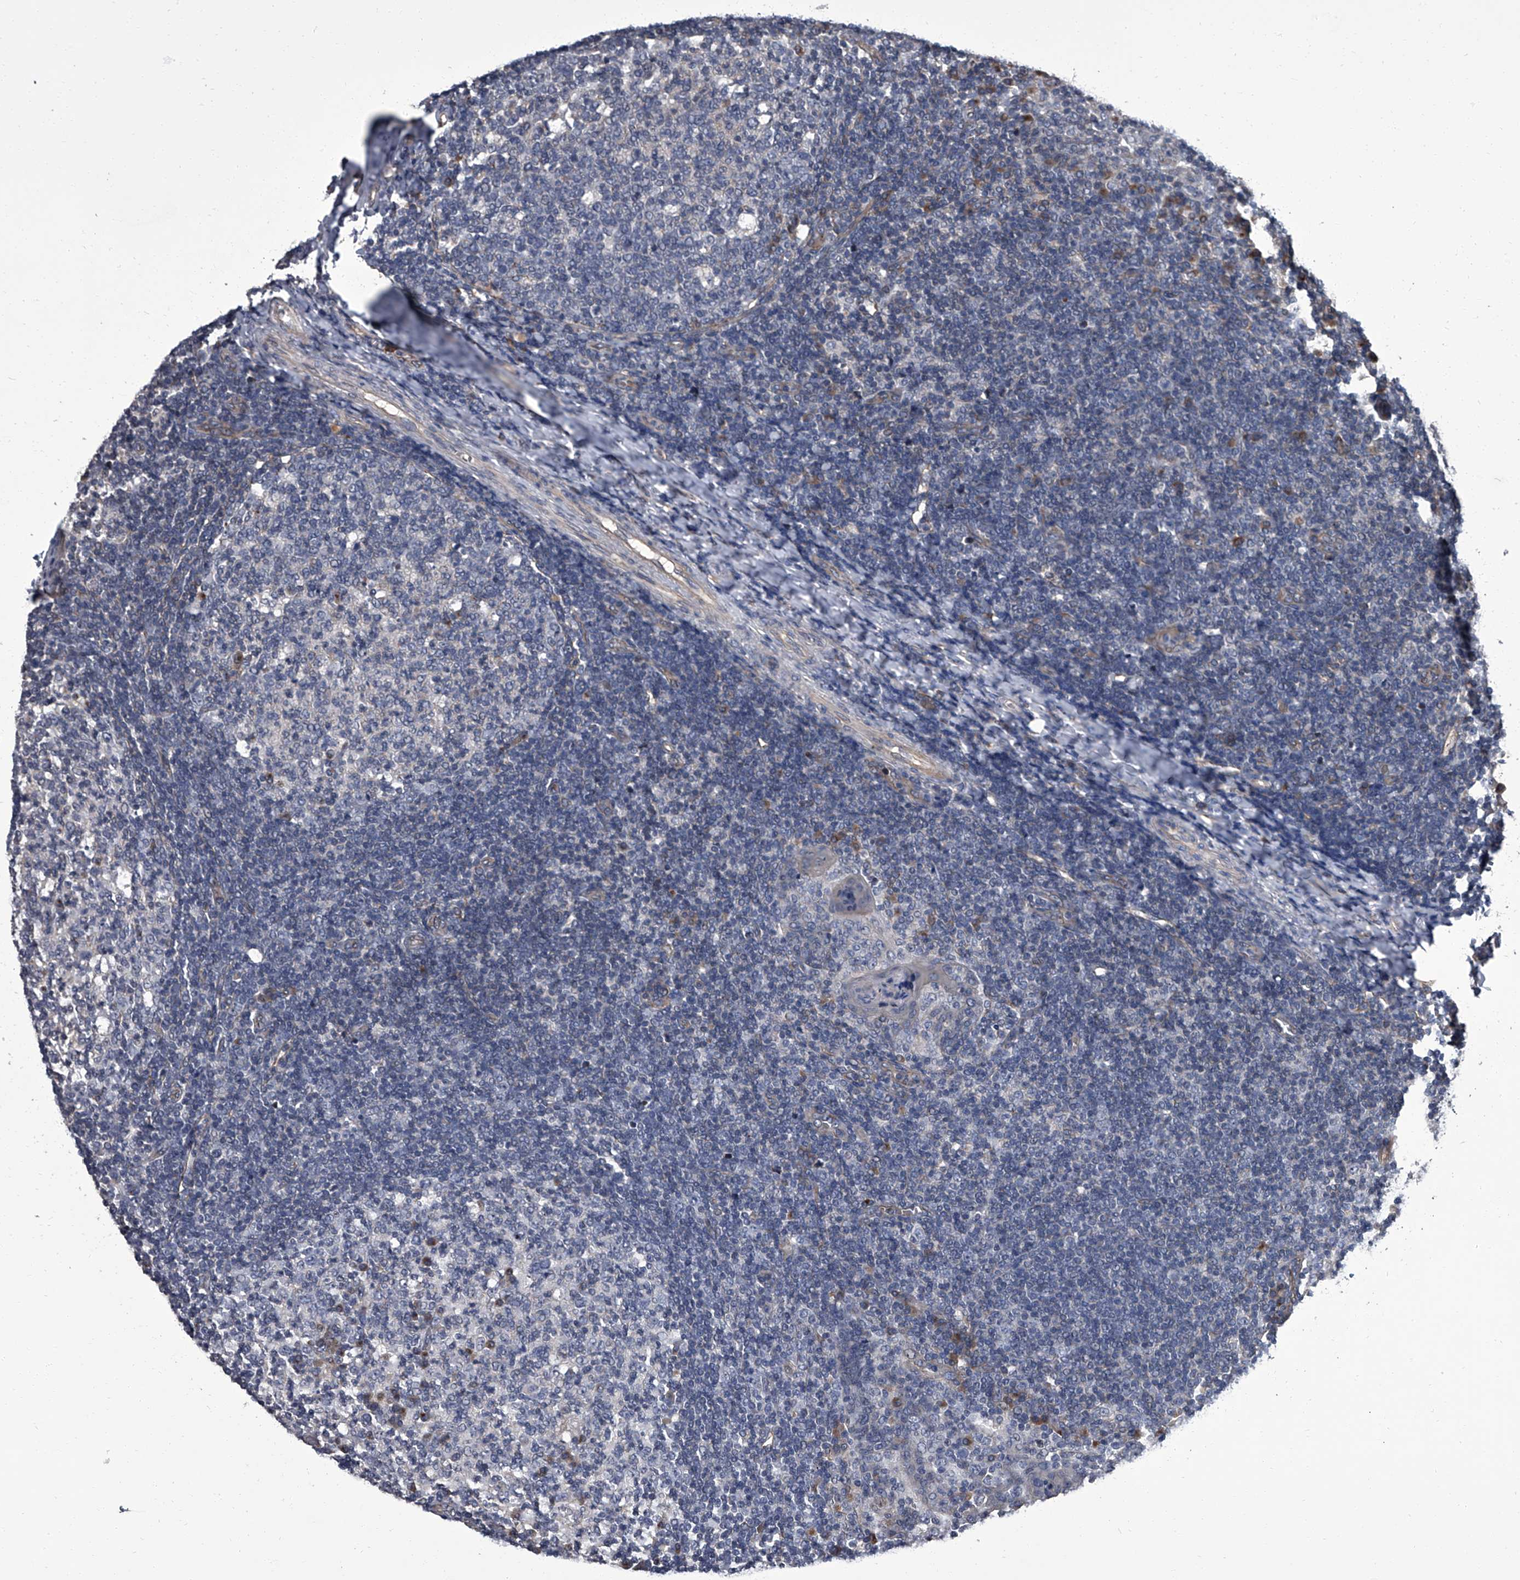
{"staining": {"intensity": "moderate", "quantity": "<25%", "location": "cytoplasmic/membranous"}, "tissue": "tonsil", "cell_type": "Germinal center cells", "image_type": "normal", "snomed": [{"axis": "morphology", "description": "Normal tissue, NOS"}, {"axis": "topography", "description": "Tonsil"}], "caption": "Protein staining reveals moderate cytoplasmic/membranous positivity in about <25% of germinal center cells in unremarkable tonsil.", "gene": "SIRT4", "patient": {"sex": "female", "age": 19}}